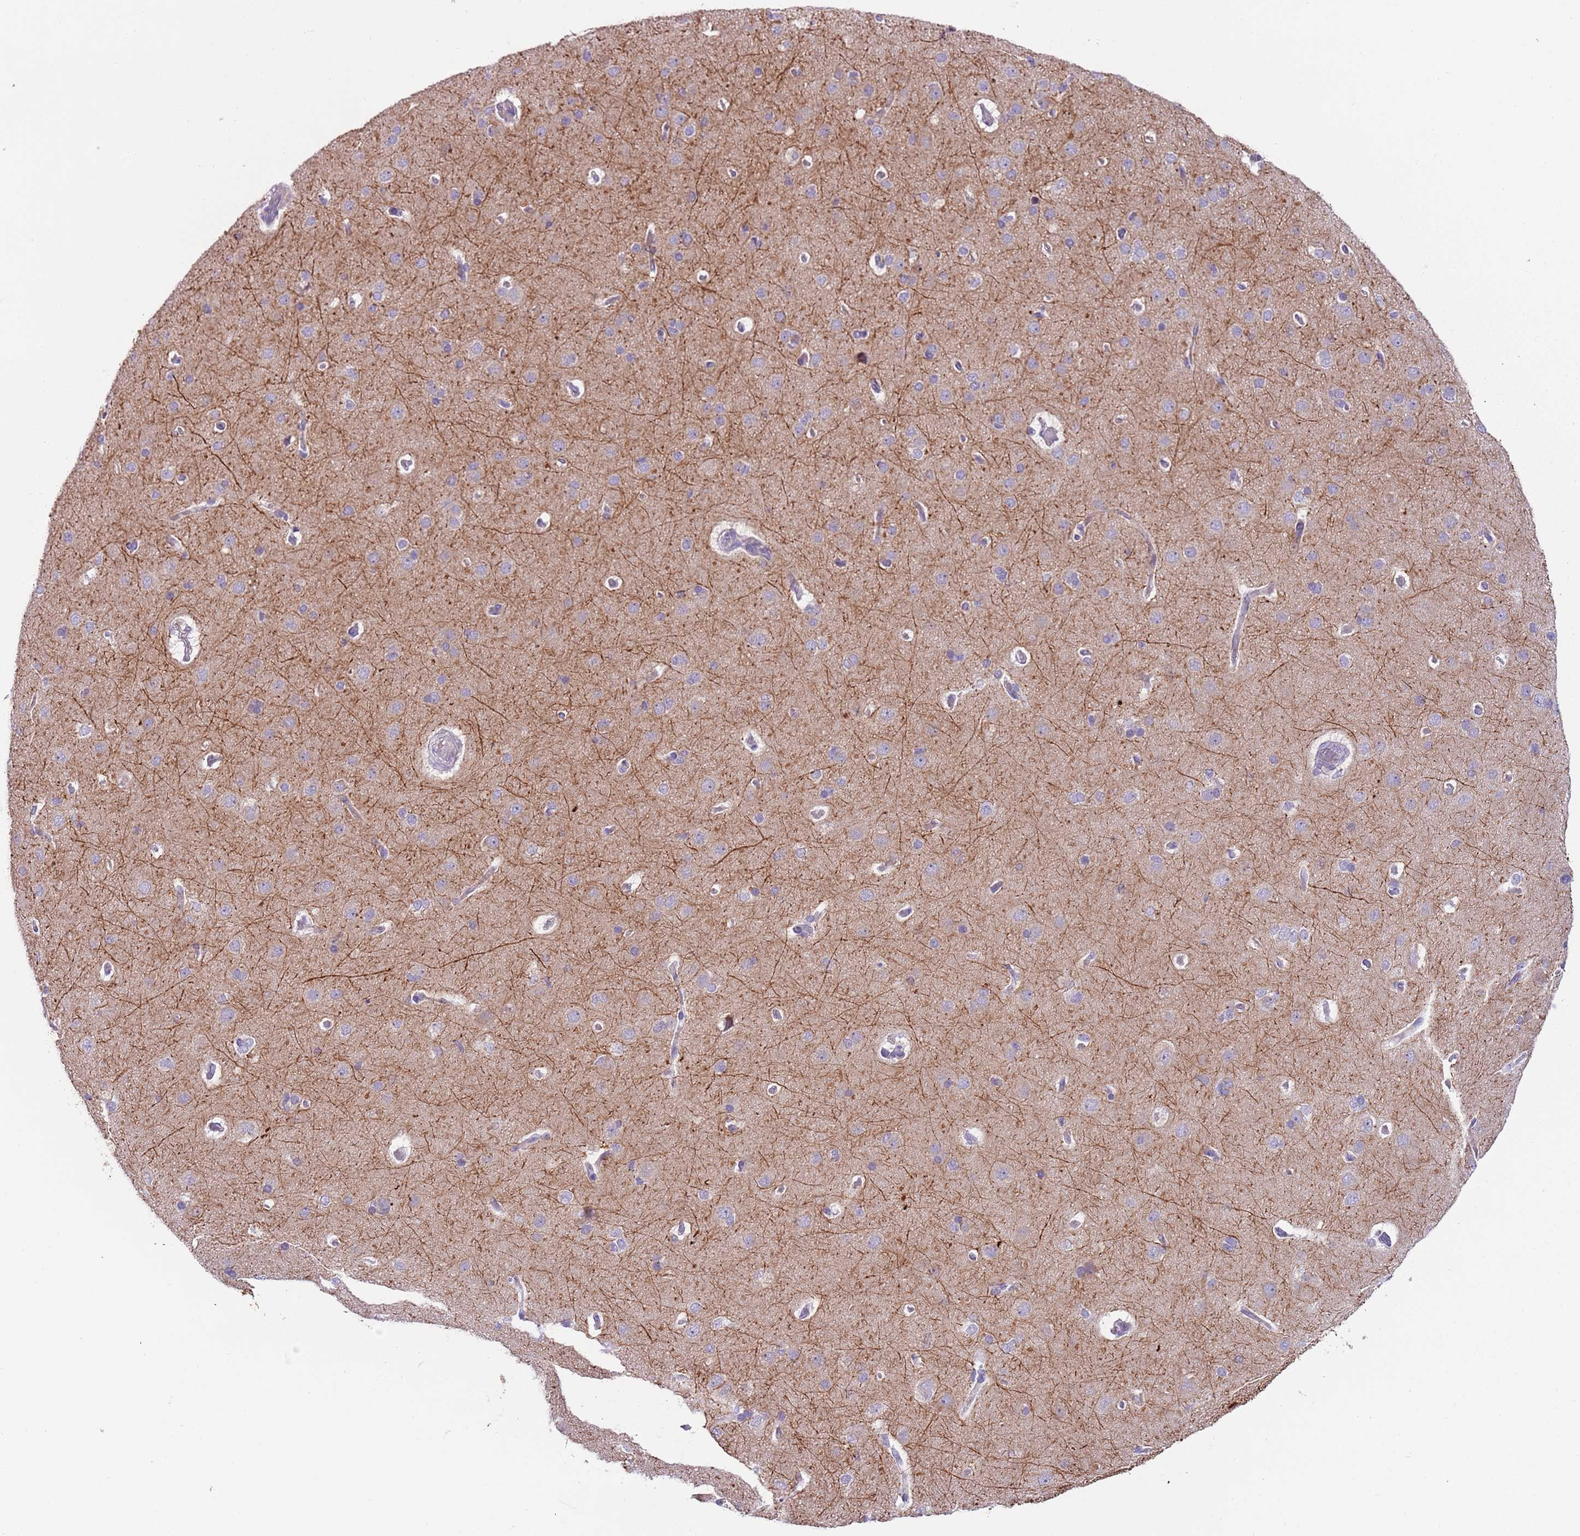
{"staining": {"intensity": "negative", "quantity": "none", "location": "none"}, "tissue": "cerebral cortex", "cell_type": "Endothelial cells", "image_type": "normal", "snomed": [{"axis": "morphology", "description": "Normal tissue, NOS"}, {"axis": "topography", "description": "Cerebral cortex"}], "caption": "Endothelial cells are negative for brown protein staining in normal cerebral cortex. (DAB IHC with hematoxylin counter stain).", "gene": "C2CD3", "patient": {"sex": "male", "age": 62}}